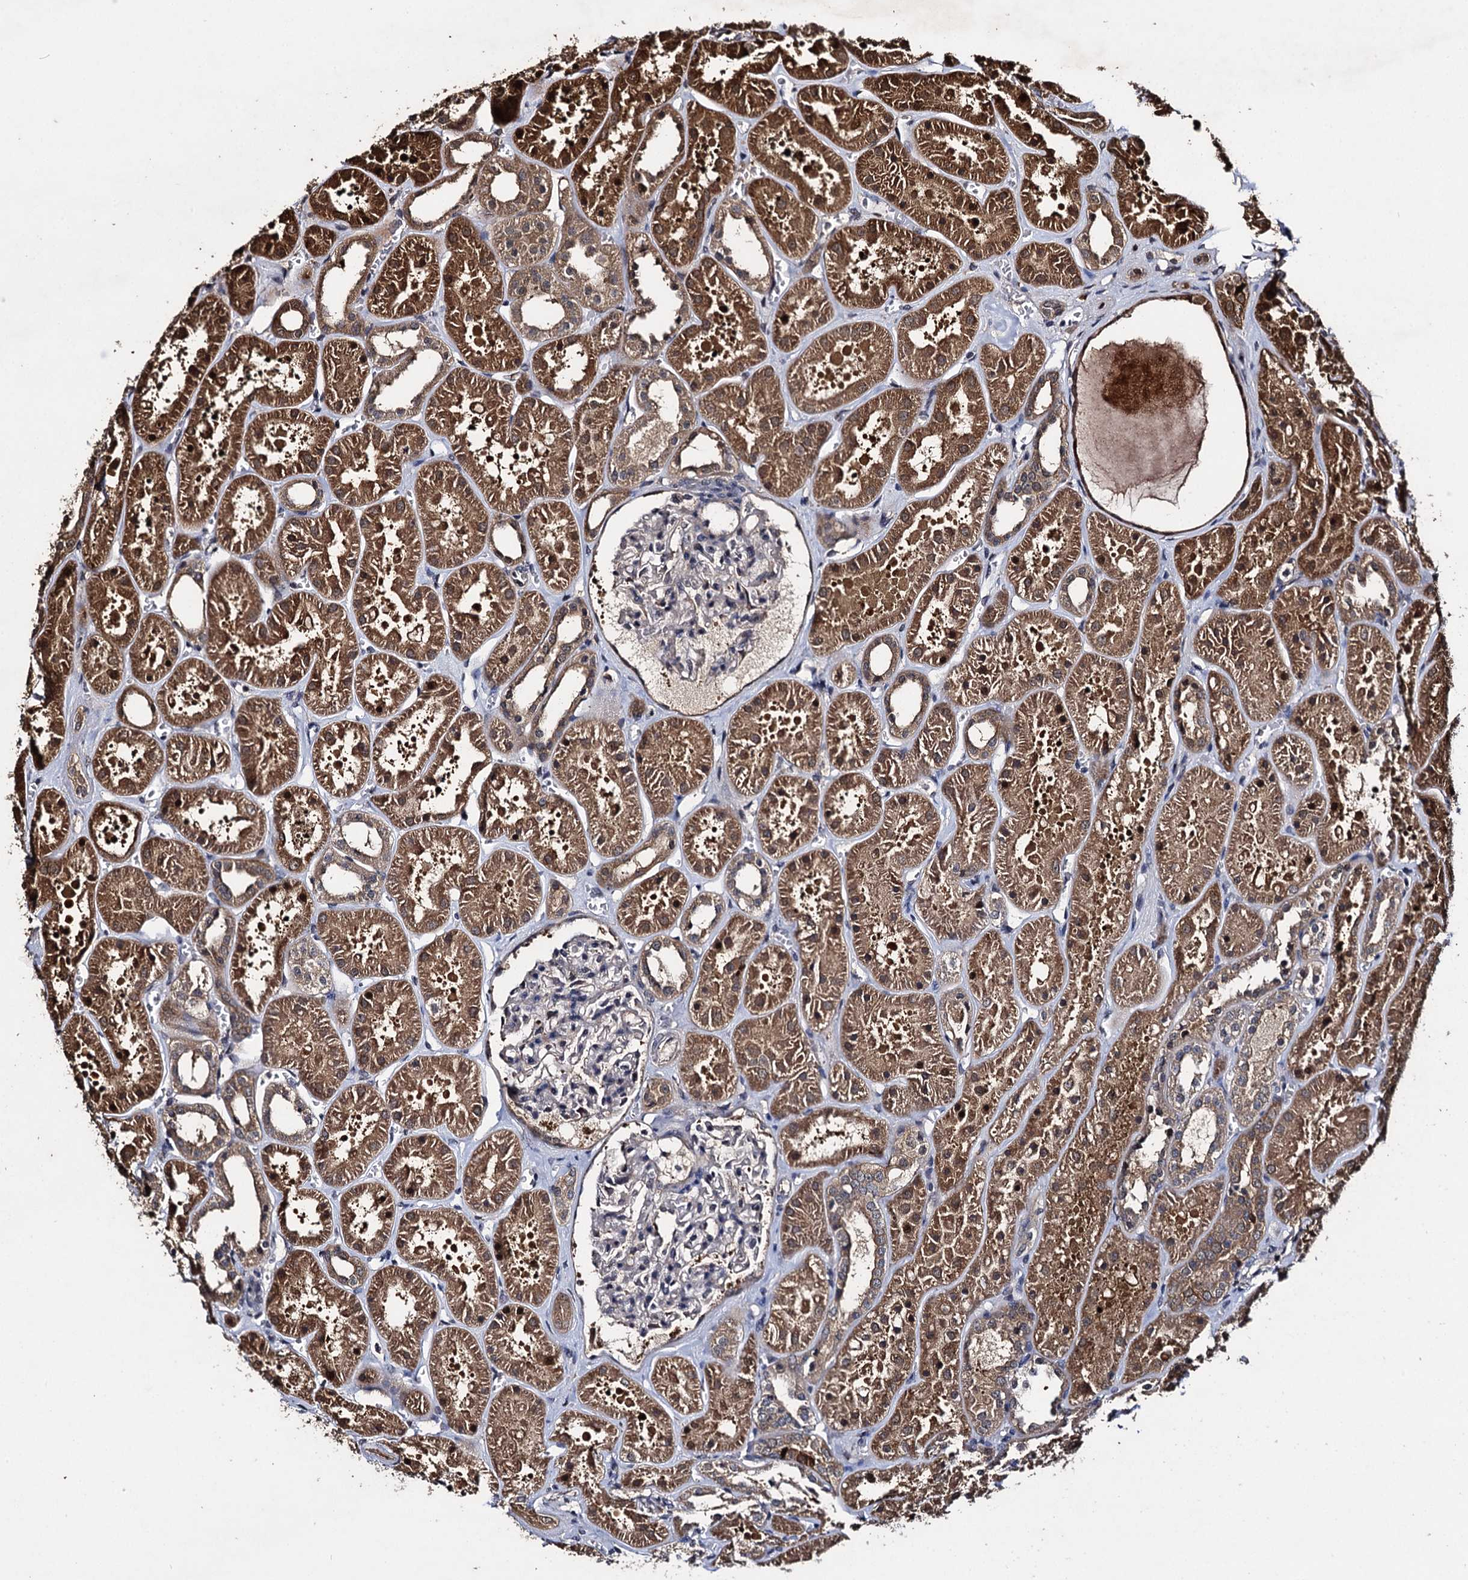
{"staining": {"intensity": "weak", "quantity": "<25%", "location": "cytoplasmic/membranous"}, "tissue": "kidney", "cell_type": "Cells in glomeruli", "image_type": "normal", "snomed": [{"axis": "morphology", "description": "Normal tissue, NOS"}, {"axis": "topography", "description": "Kidney"}], "caption": "Immunohistochemistry (IHC) photomicrograph of normal human kidney stained for a protein (brown), which displays no staining in cells in glomeruli.", "gene": "SLC46A3", "patient": {"sex": "female", "age": 41}}